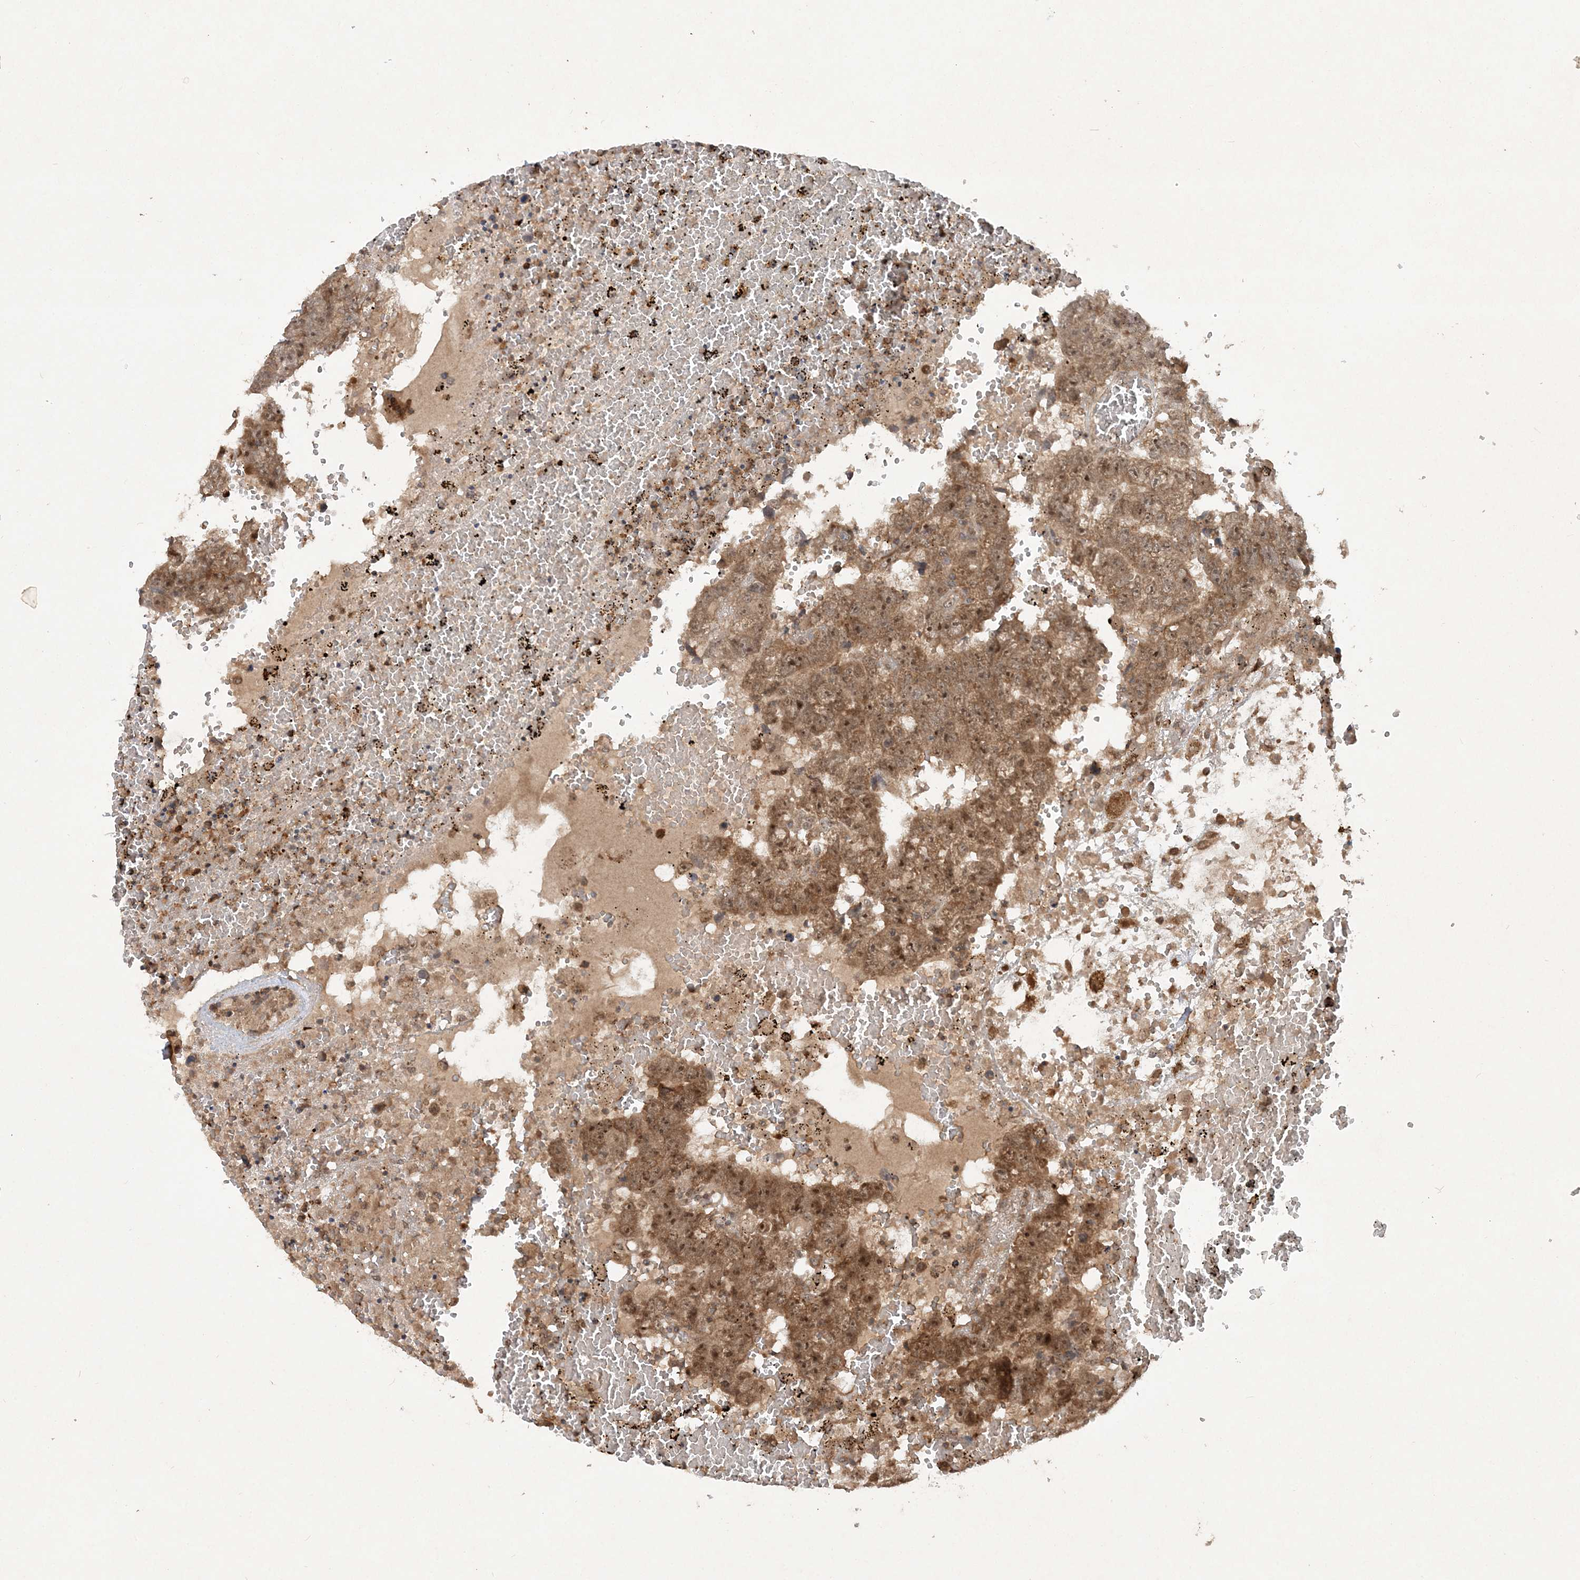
{"staining": {"intensity": "moderate", "quantity": ">75%", "location": "cytoplasmic/membranous,nuclear"}, "tissue": "testis cancer", "cell_type": "Tumor cells", "image_type": "cancer", "snomed": [{"axis": "morphology", "description": "Carcinoma, Embryonal, NOS"}, {"axis": "topography", "description": "Testis"}], "caption": "IHC image of human testis embryonal carcinoma stained for a protein (brown), which shows medium levels of moderate cytoplasmic/membranous and nuclear expression in approximately >75% of tumor cells.", "gene": "UBR3", "patient": {"sex": "male", "age": 25}}